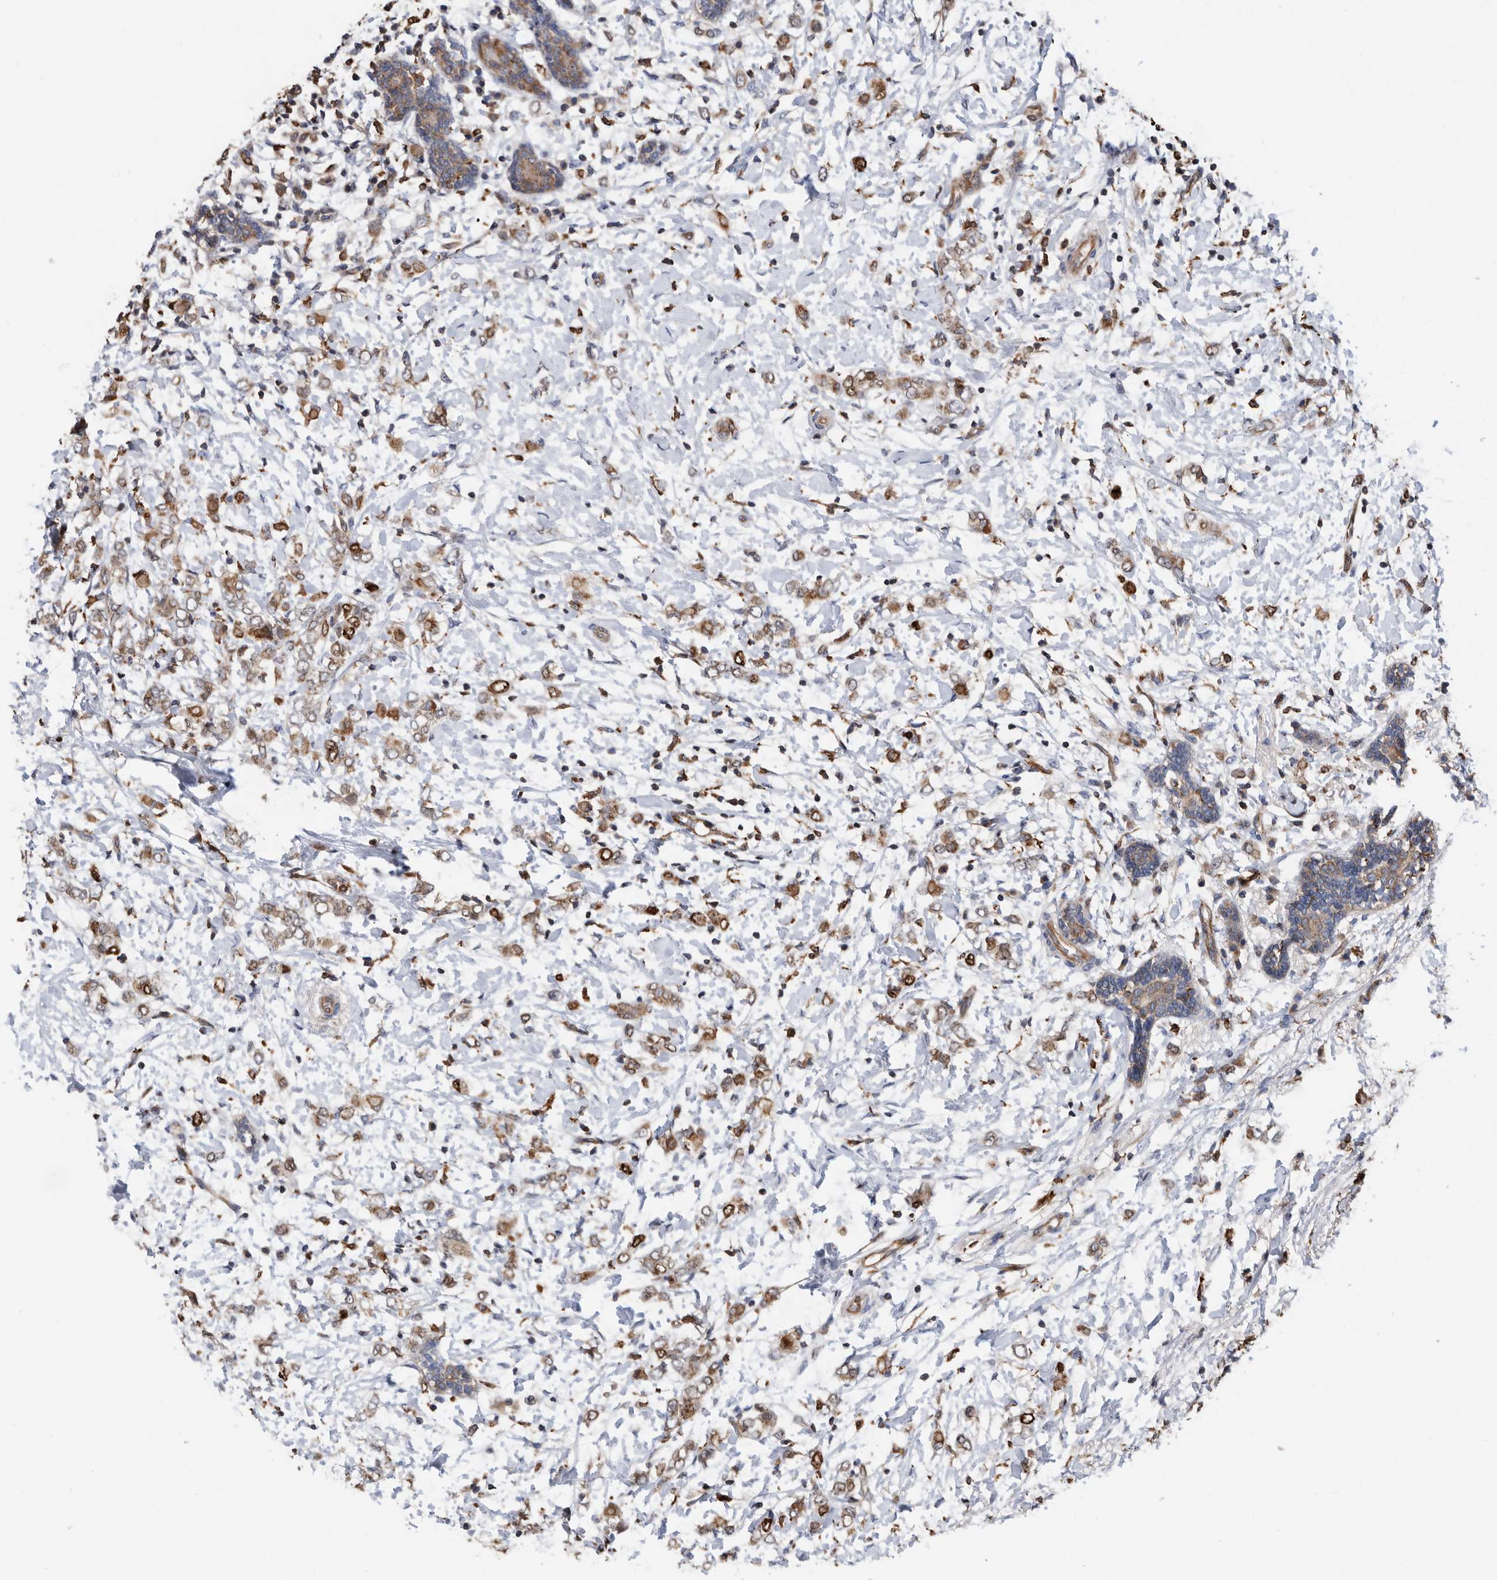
{"staining": {"intensity": "moderate", "quantity": ">75%", "location": "cytoplasmic/membranous"}, "tissue": "breast cancer", "cell_type": "Tumor cells", "image_type": "cancer", "snomed": [{"axis": "morphology", "description": "Normal tissue, NOS"}, {"axis": "morphology", "description": "Lobular carcinoma"}, {"axis": "topography", "description": "Breast"}], "caption": "The immunohistochemical stain shows moderate cytoplasmic/membranous positivity in tumor cells of breast lobular carcinoma tissue.", "gene": "ATAD2", "patient": {"sex": "female", "age": 47}}